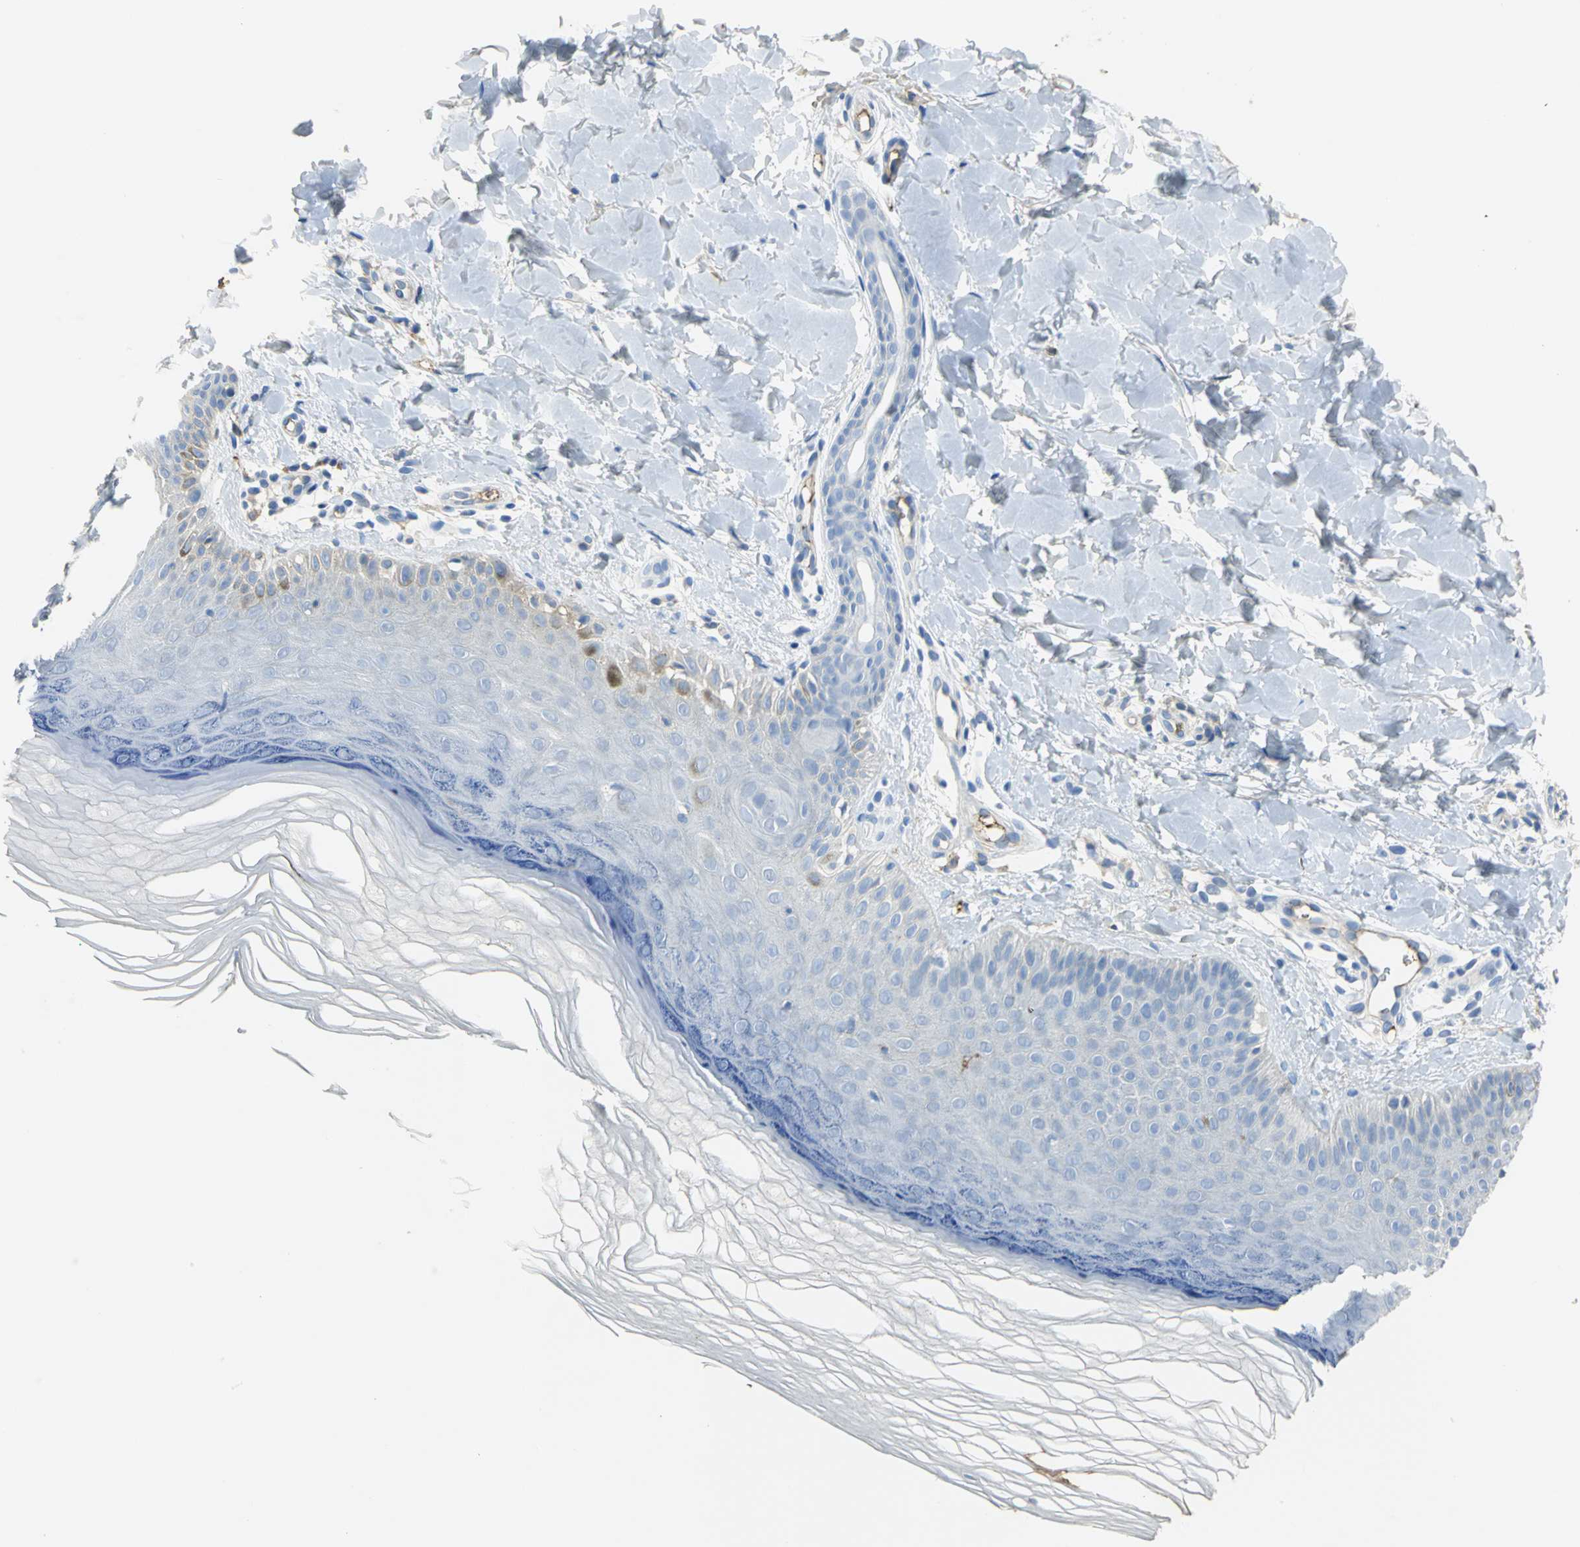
{"staining": {"intensity": "negative", "quantity": "none", "location": "none"}, "tissue": "skin", "cell_type": "Fibroblasts", "image_type": "normal", "snomed": [{"axis": "morphology", "description": "Normal tissue, NOS"}, {"axis": "topography", "description": "Skin"}], "caption": "Protein analysis of normal skin reveals no significant positivity in fibroblasts.", "gene": "GYG2", "patient": {"sex": "male", "age": 26}}